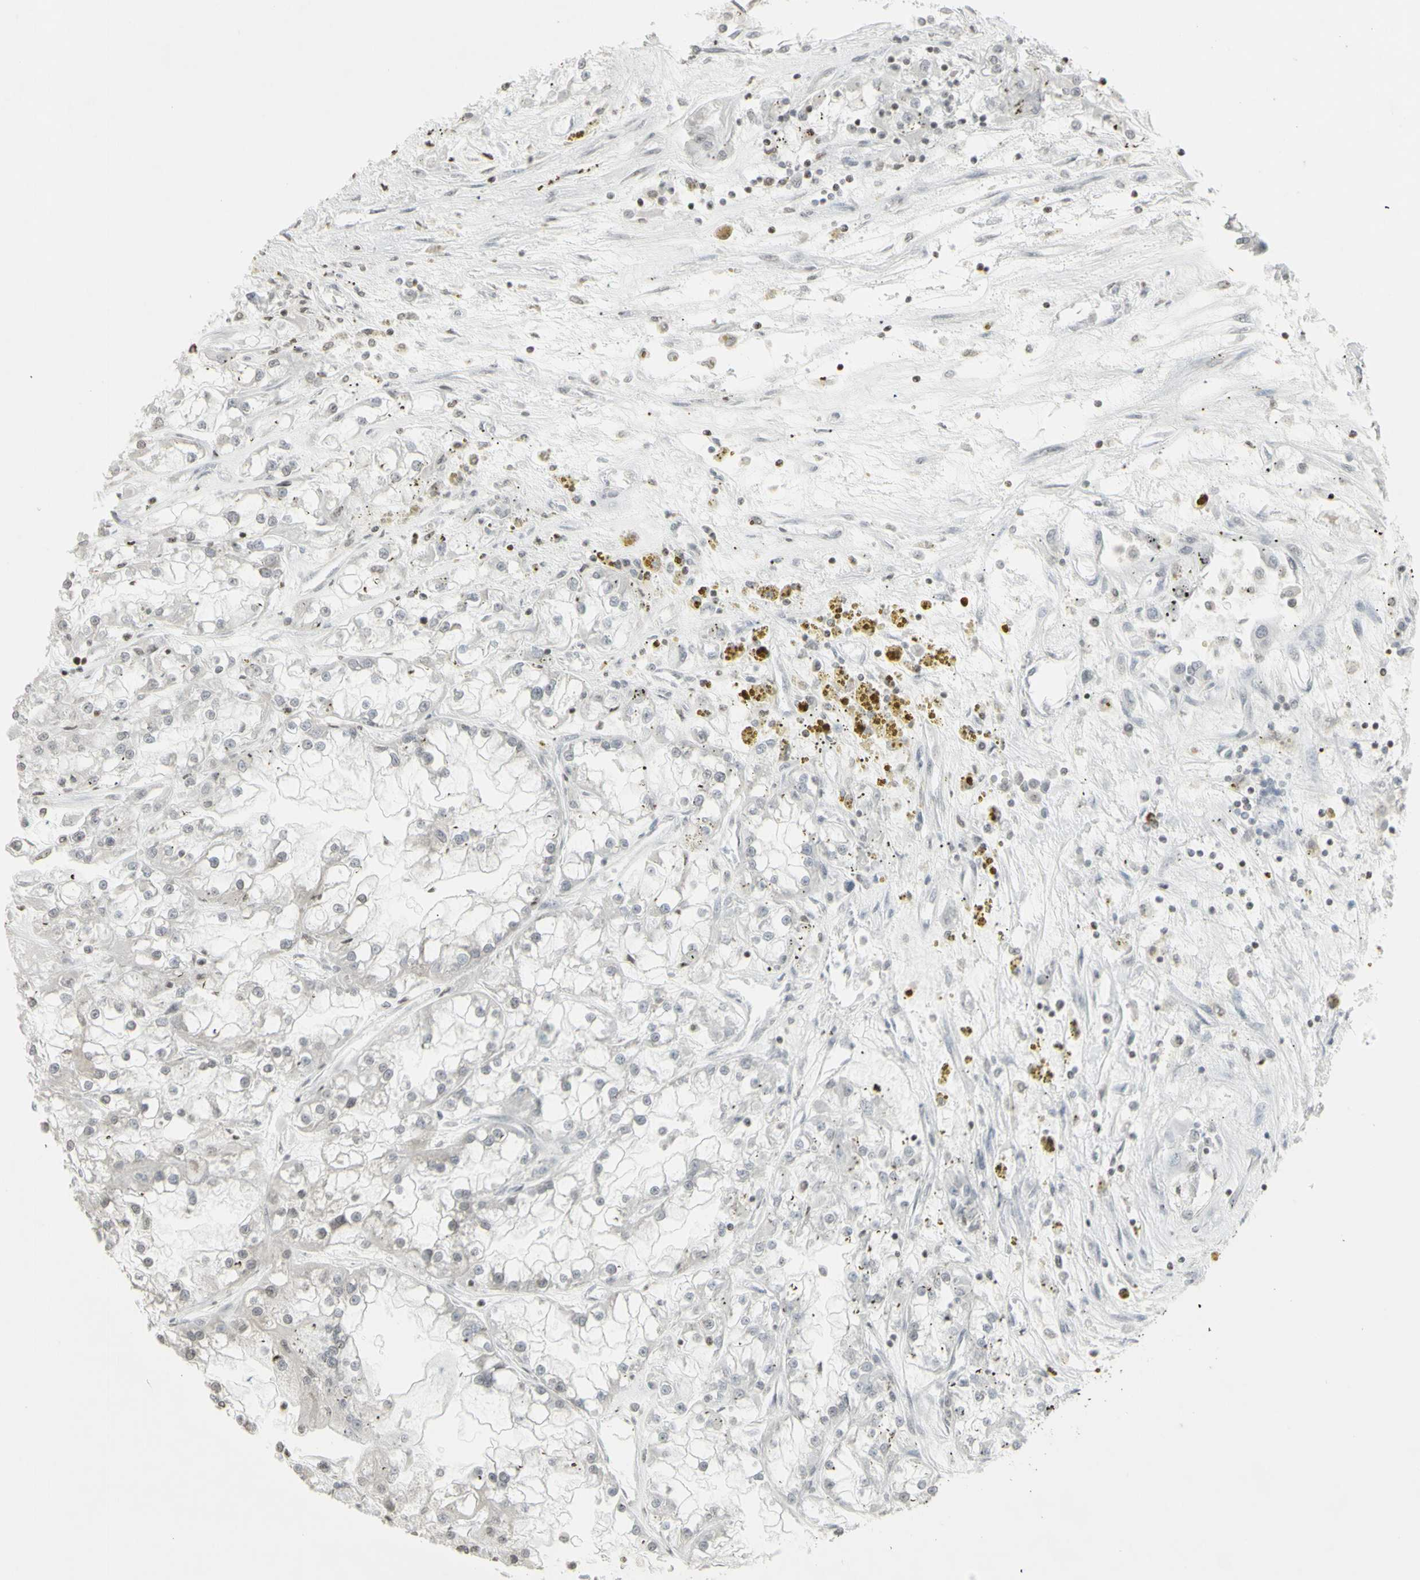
{"staining": {"intensity": "negative", "quantity": "none", "location": "none"}, "tissue": "renal cancer", "cell_type": "Tumor cells", "image_type": "cancer", "snomed": [{"axis": "morphology", "description": "Adenocarcinoma, NOS"}, {"axis": "topography", "description": "Kidney"}], "caption": "Tumor cells show no significant expression in adenocarcinoma (renal).", "gene": "MUC5AC", "patient": {"sex": "female", "age": 52}}